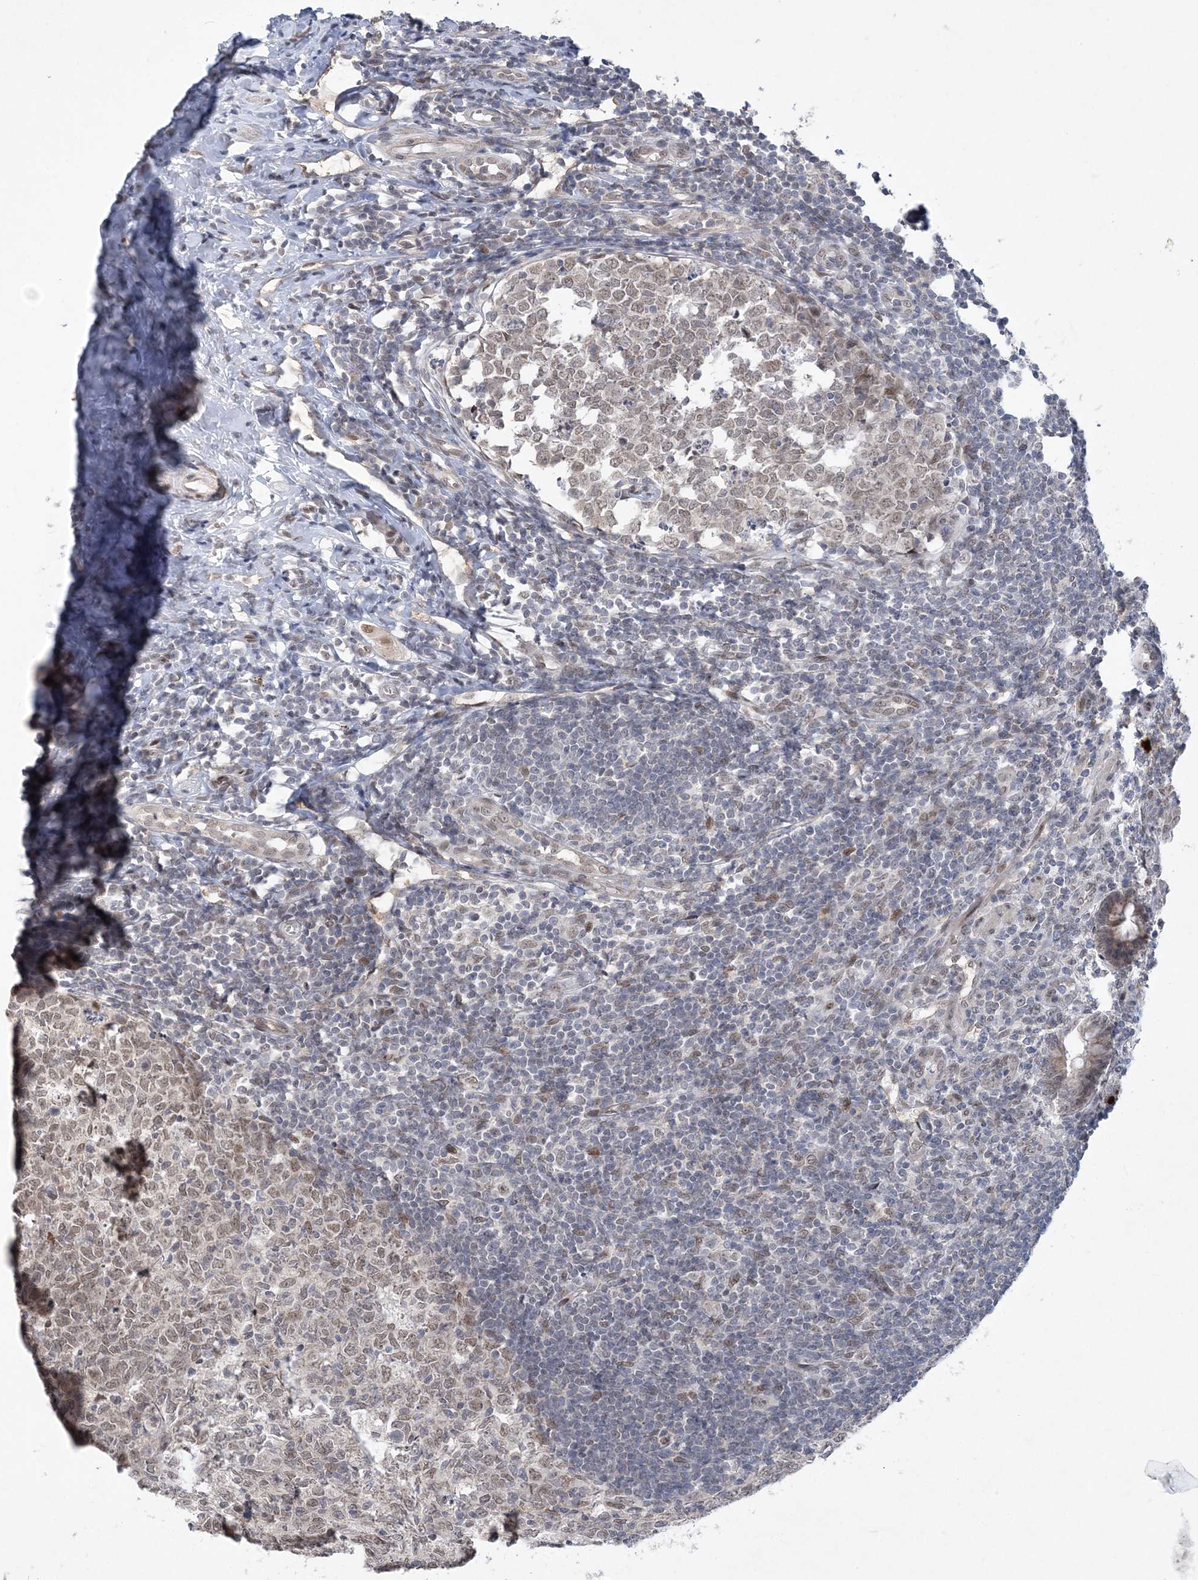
{"staining": {"intensity": "strong", "quantity": "<25%", "location": "cytoplasmic/membranous"}, "tissue": "appendix", "cell_type": "Glandular cells", "image_type": "normal", "snomed": [{"axis": "morphology", "description": "Normal tissue, NOS"}, {"axis": "topography", "description": "Appendix"}], "caption": "Unremarkable appendix displays strong cytoplasmic/membranous expression in about <25% of glandular cells.", "gene": "WAC", "patient": {"sex": "male", "age": 14}}